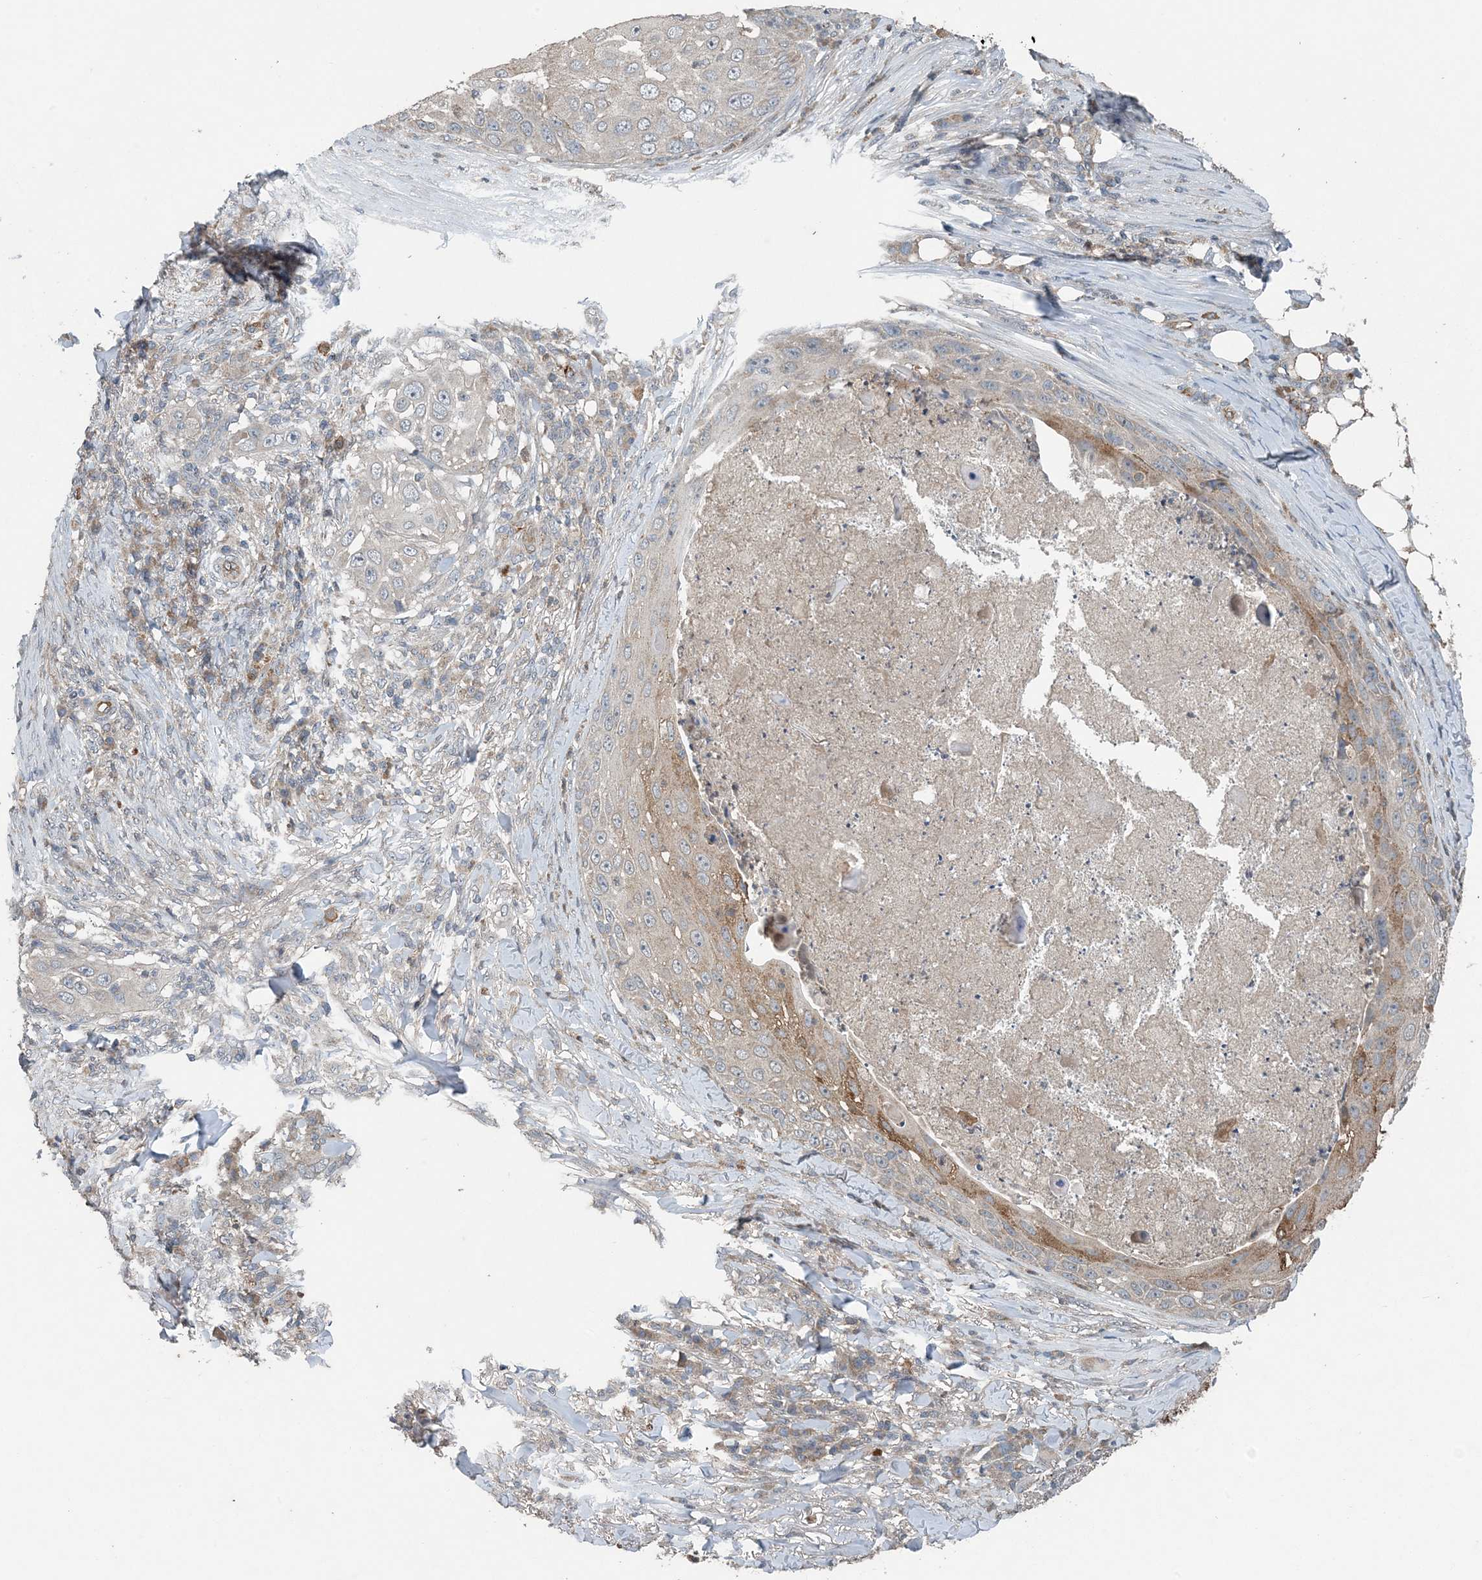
{"staining": {"intensity": "weak", "quantity": "<25%", "location": "cytoplasmic/membranous"}, "tissue": "skin cancer", "cell_type": "Tumor cells", "image_type": "cancer", "snomed": [{"axis": "morphology", "description": "Squamous cell carcinoma, NOS"}, {"axis": "topography", "description": "Skin"}], "caption": "Photomicrograph shows no significant protein positivity in tumor cells of skin cancer.", "gene": "MYO9B", "patient": {"sex": "female", "age": 44}}